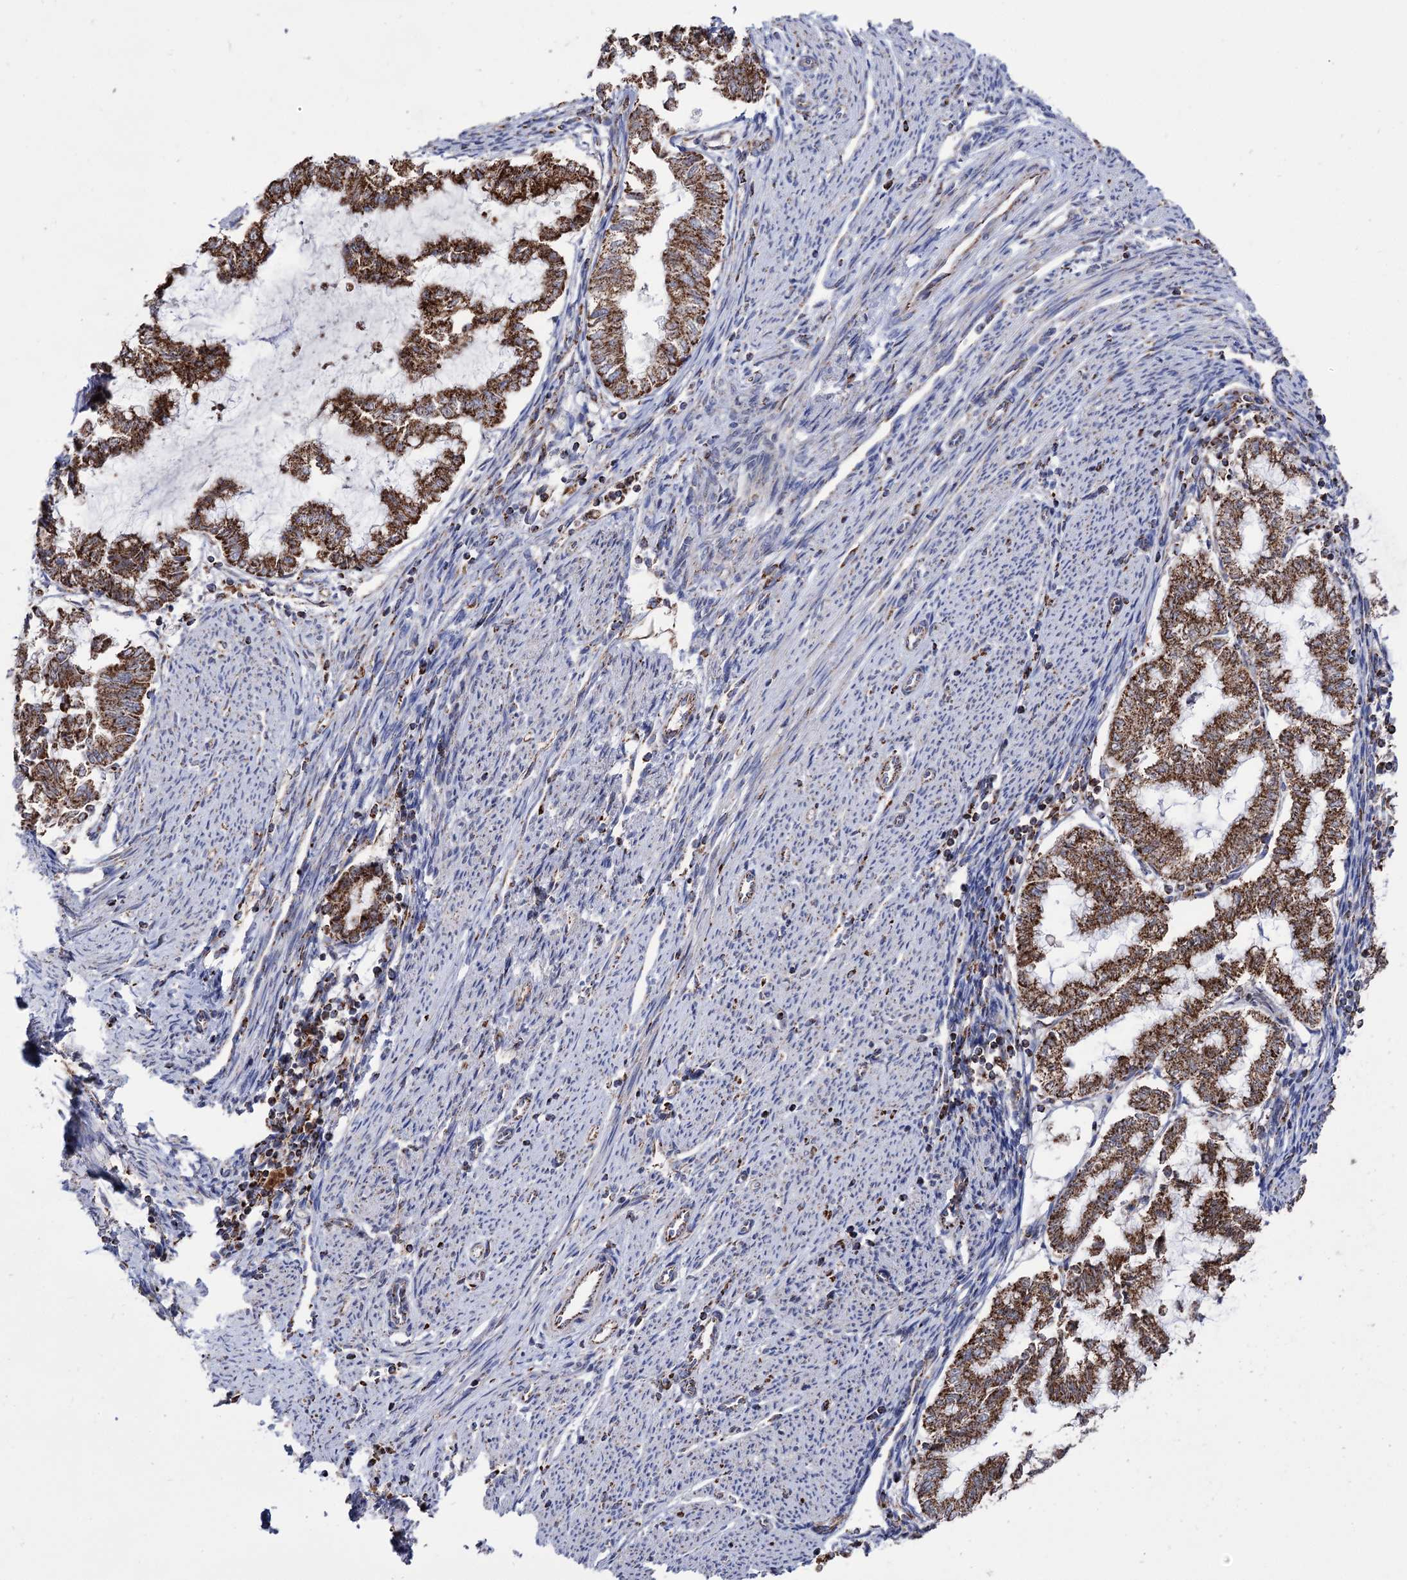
{"staining": {"intensity": "moderate", "quantity": ">75%", "location": "cytoplasmic/membranous"}, "tissue": "endometrial cancer", "cell_type": "Tumor cells", "image_type": "cancer", "snomed": [{"axis": "morphology", "description": "Adenocarcinoma, NOS"}, {"axis": "topography", "description": "Endometrium"}], "caption": "Endometrial cancer stained for a protein (brown) reveals moderate cytoplasmic/membranous positive positivity in about >75% of tumor cells.", "gene": "ABHD10", "patient": {"sex": "female", "age": 79}}